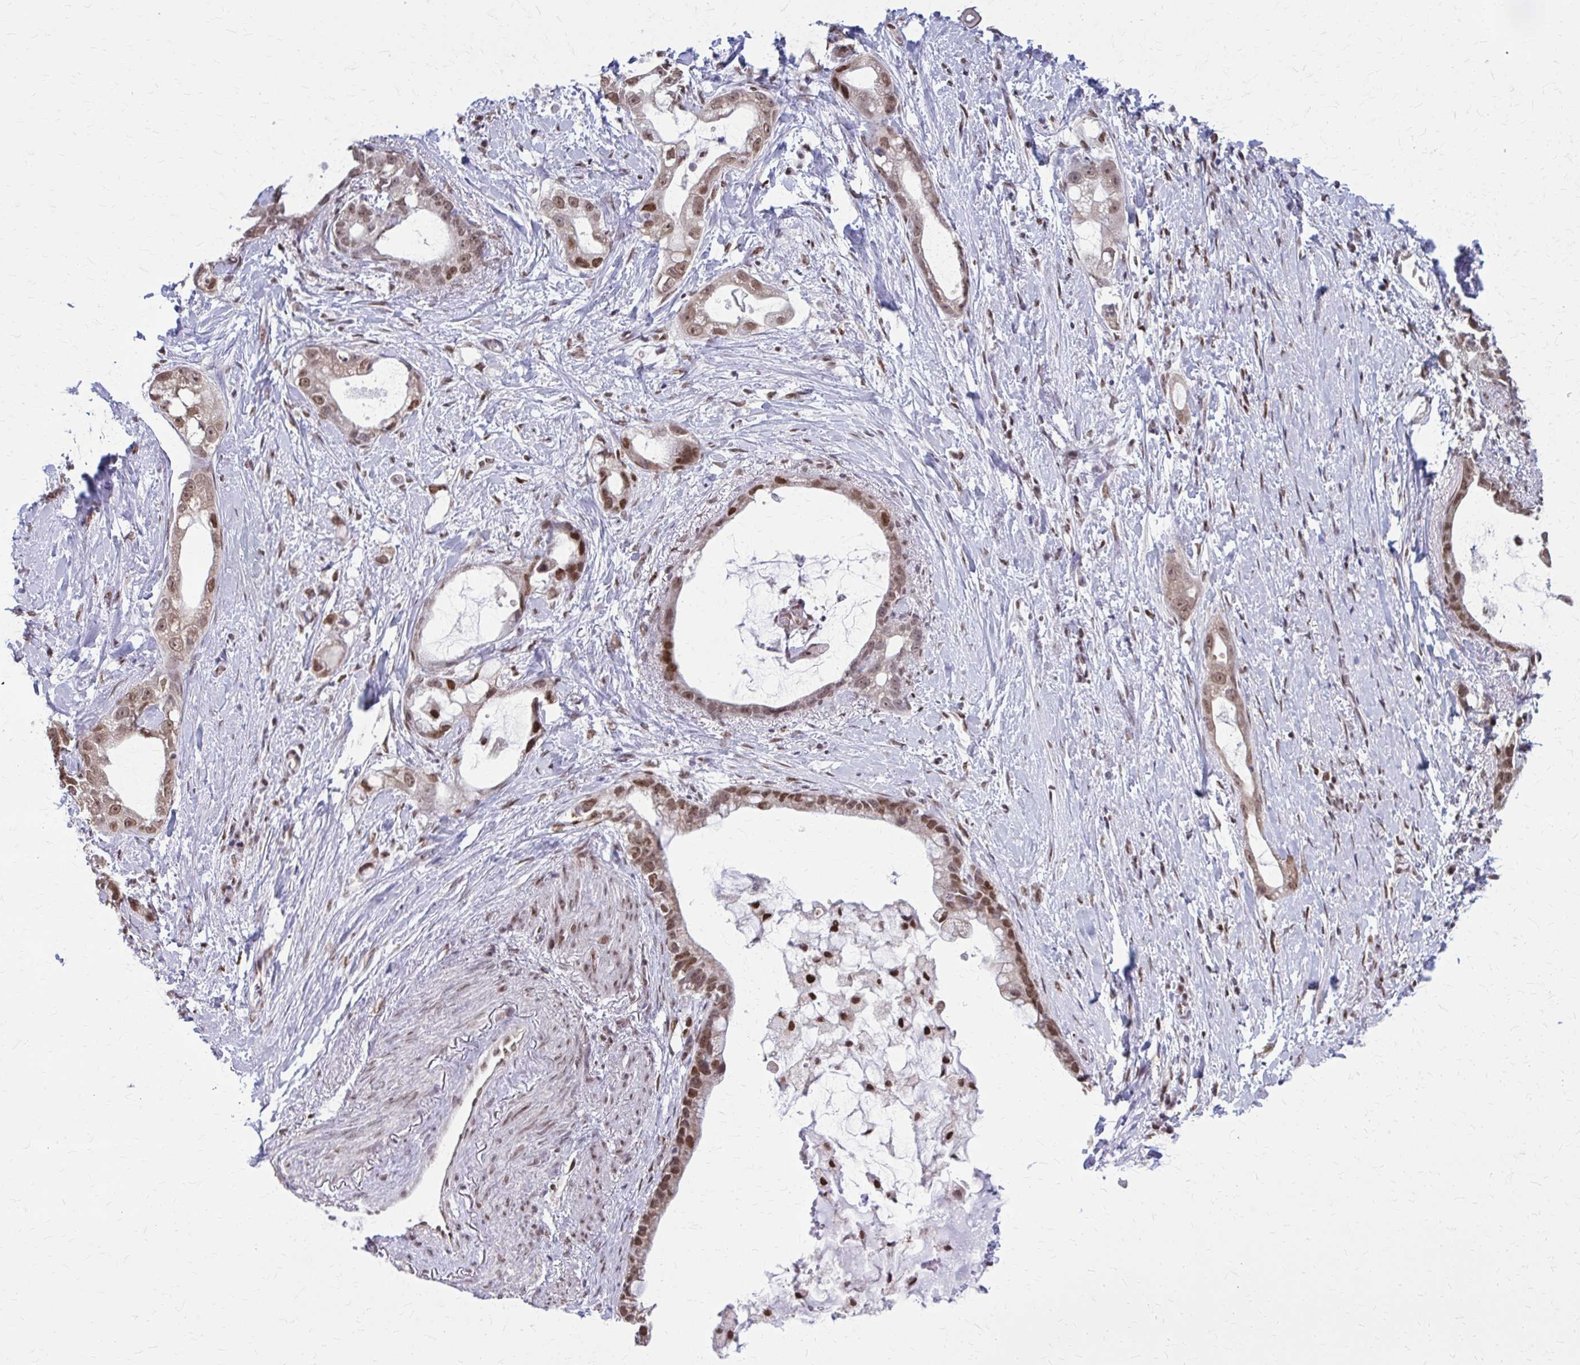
{"staining": {"intensity": "moderate", "quantity": ">75%", "location": "nuclear"}, "tissue": "stomach cancer", "cell_type": "Tumor cells", "image_type": "cancer", "snomed": [{"axis": "morphology", "description": "Adenocarcinoma, NOS"}, {"axis": "topography", "description": "Stomach"}], "caption": "Immunohistochemistry (IHC) micrograph of human adenocarcinoma (stomach) stained for a protein (brown), which reveals medium levels of moderate nuclear expression in about >75% of tumor cells.", "gene": "TTF1", "patient": {"sex": "male", "age": 55}}